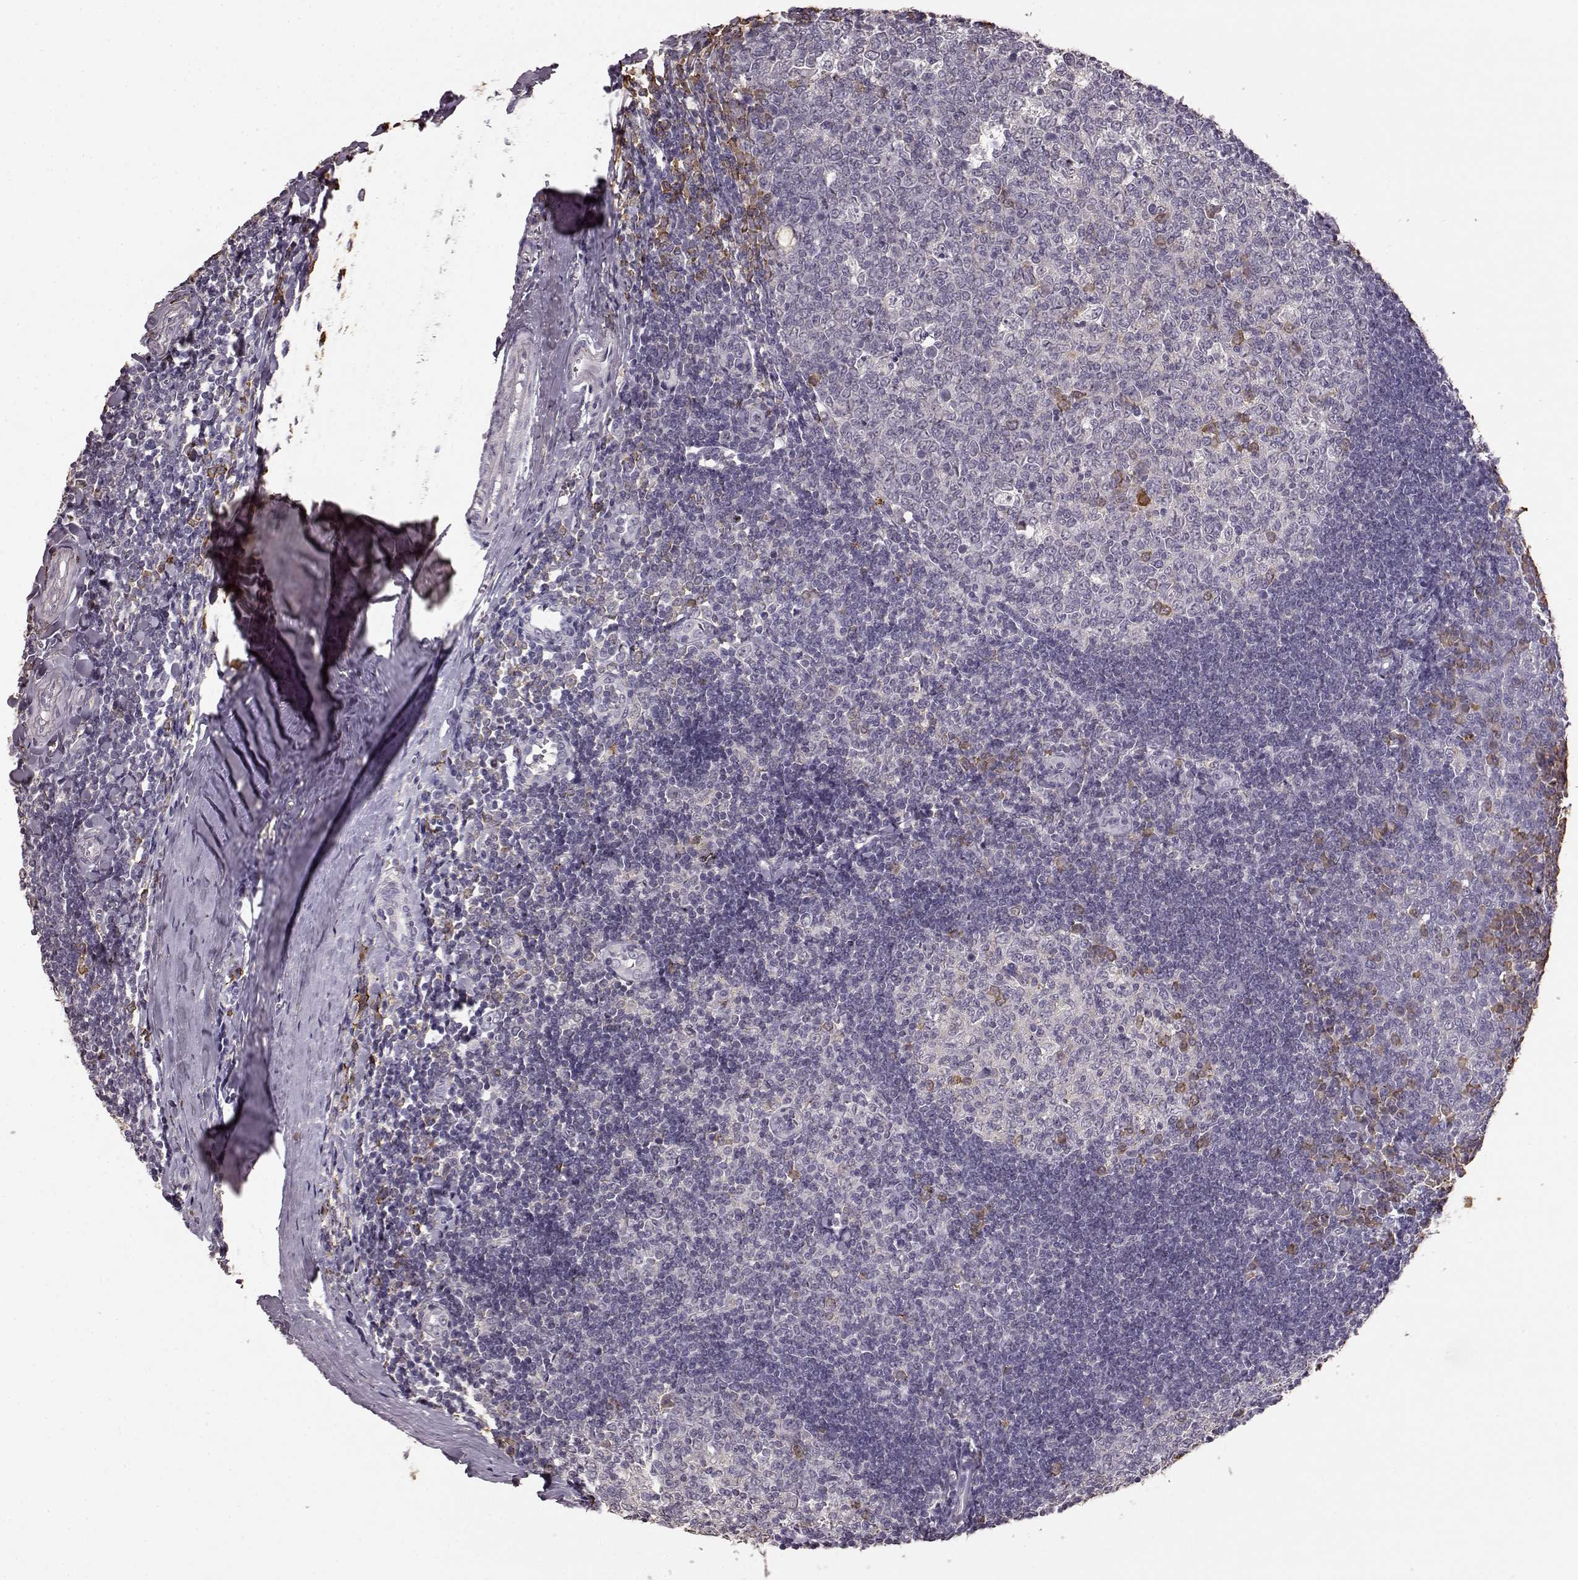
{"staining": {"intensity": "weak", "quantity": "<25%", "location": "cytoplasmic/membranous"}, "tissue": "tonsil", "cell_type": "Germinal center cells", "image_type": "normal", "snomed": [{"axis": "morphology", "description": "Normal tissue, NOS"}, {"axis": "topography", "description": "Tonsil"}], "caption": "A high-resolution image shows immunohistochemistry (IHC) staining of unremarkable tonsil, which exhibits no significant staining in germinal center cells. (Immunohistochemistry, brightfield microscopy, high magnification).", "gene": "GABRG3", "patient": {"sex": "female", "age": 12}}